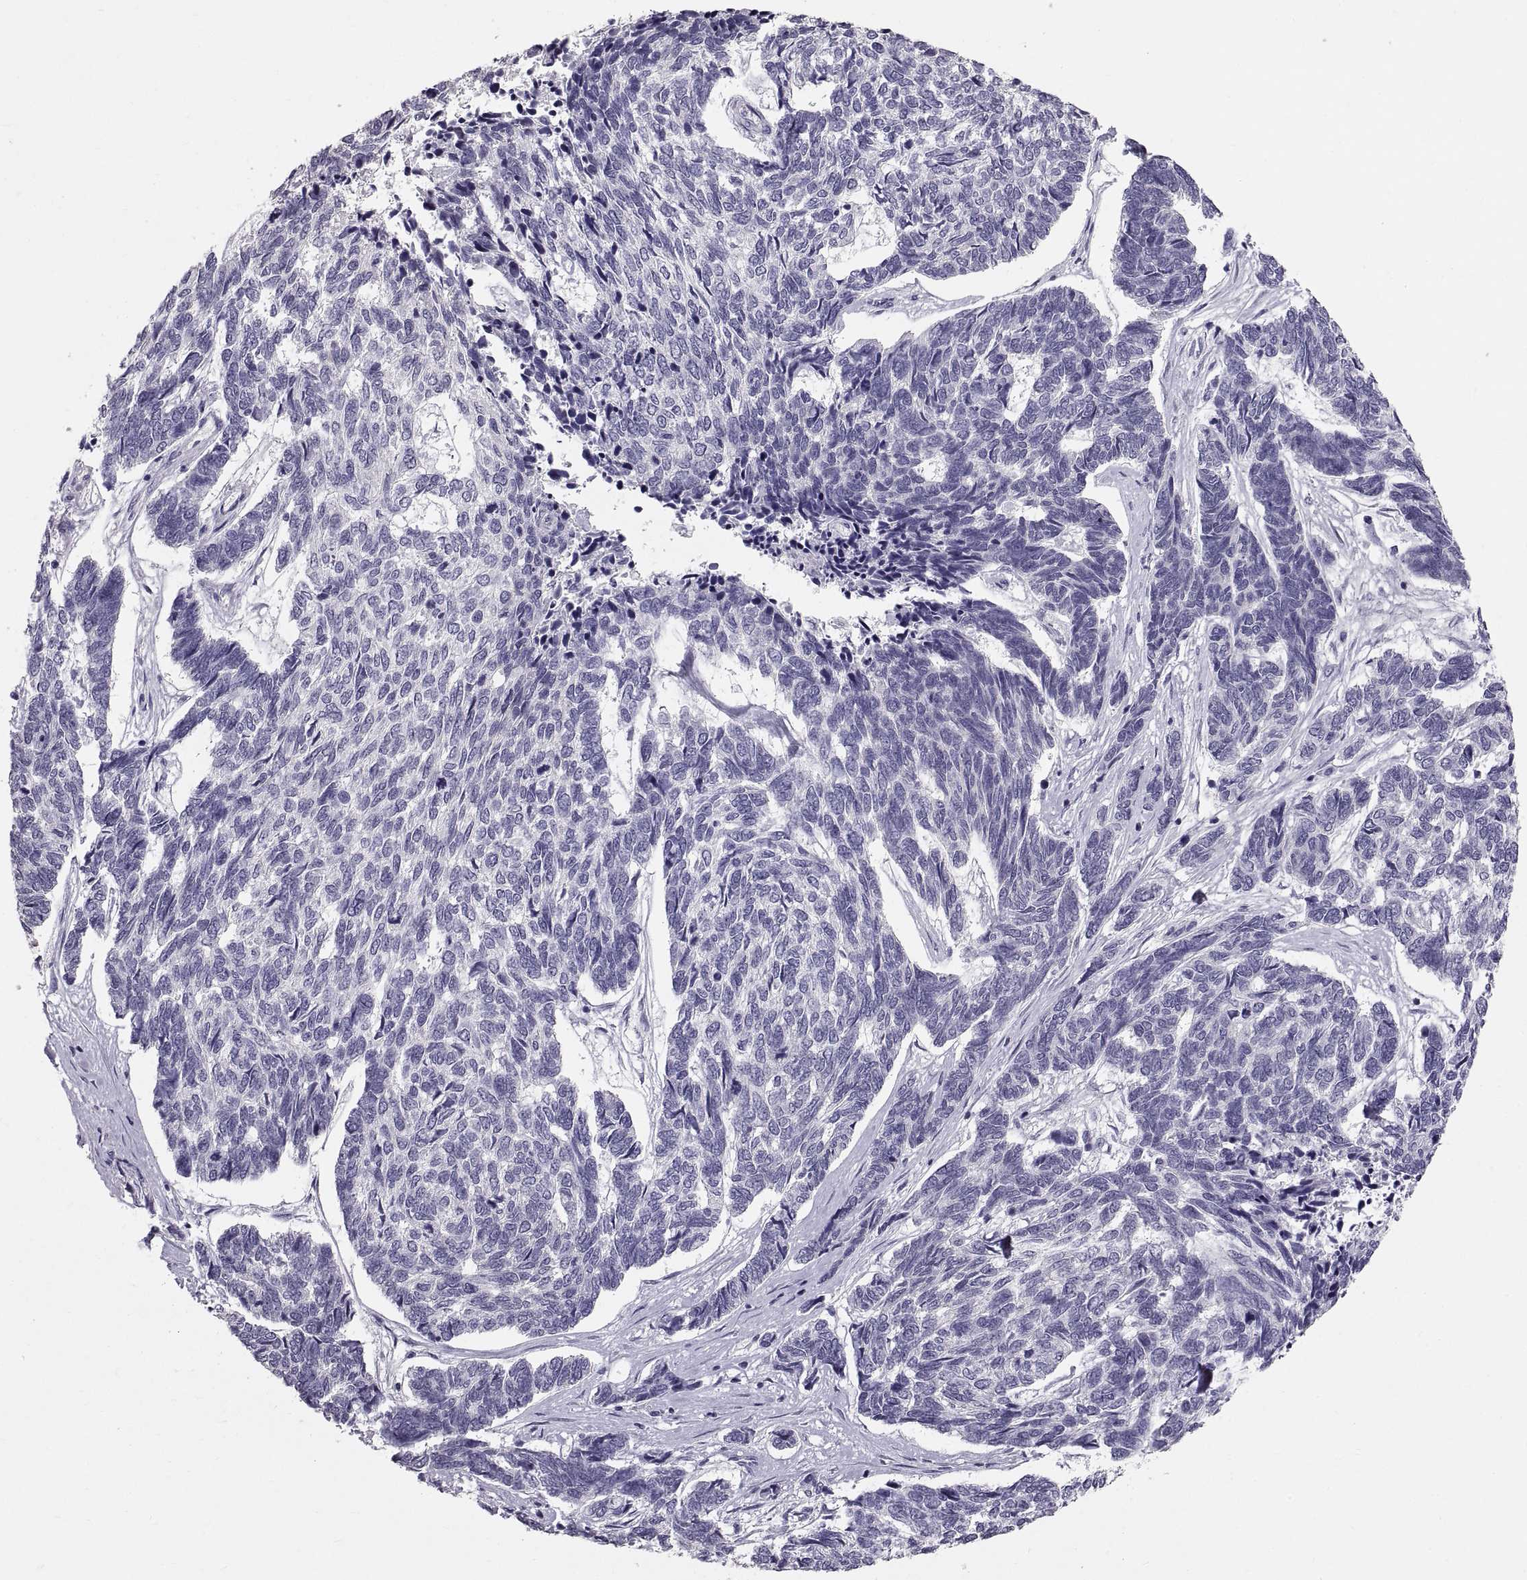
{"staining": {"intensity": "negative", "quantity": "none", "location": "none"}, "tissue": "skin cancer", "cell_type": "Tumor cells", "image_type": "cancer", "snomed": [{"axis": "morphology", "description": "Basal cell carcinoma"}, {"axis": "topography", "description": "Skin"}], "caption": "This is an IHC photomicrograph of human basal cell carcinoma (skin). There is no staining in tumor cells.", "gene": "WBP2NL", "patient": {"sex": "female", "age": 65}}